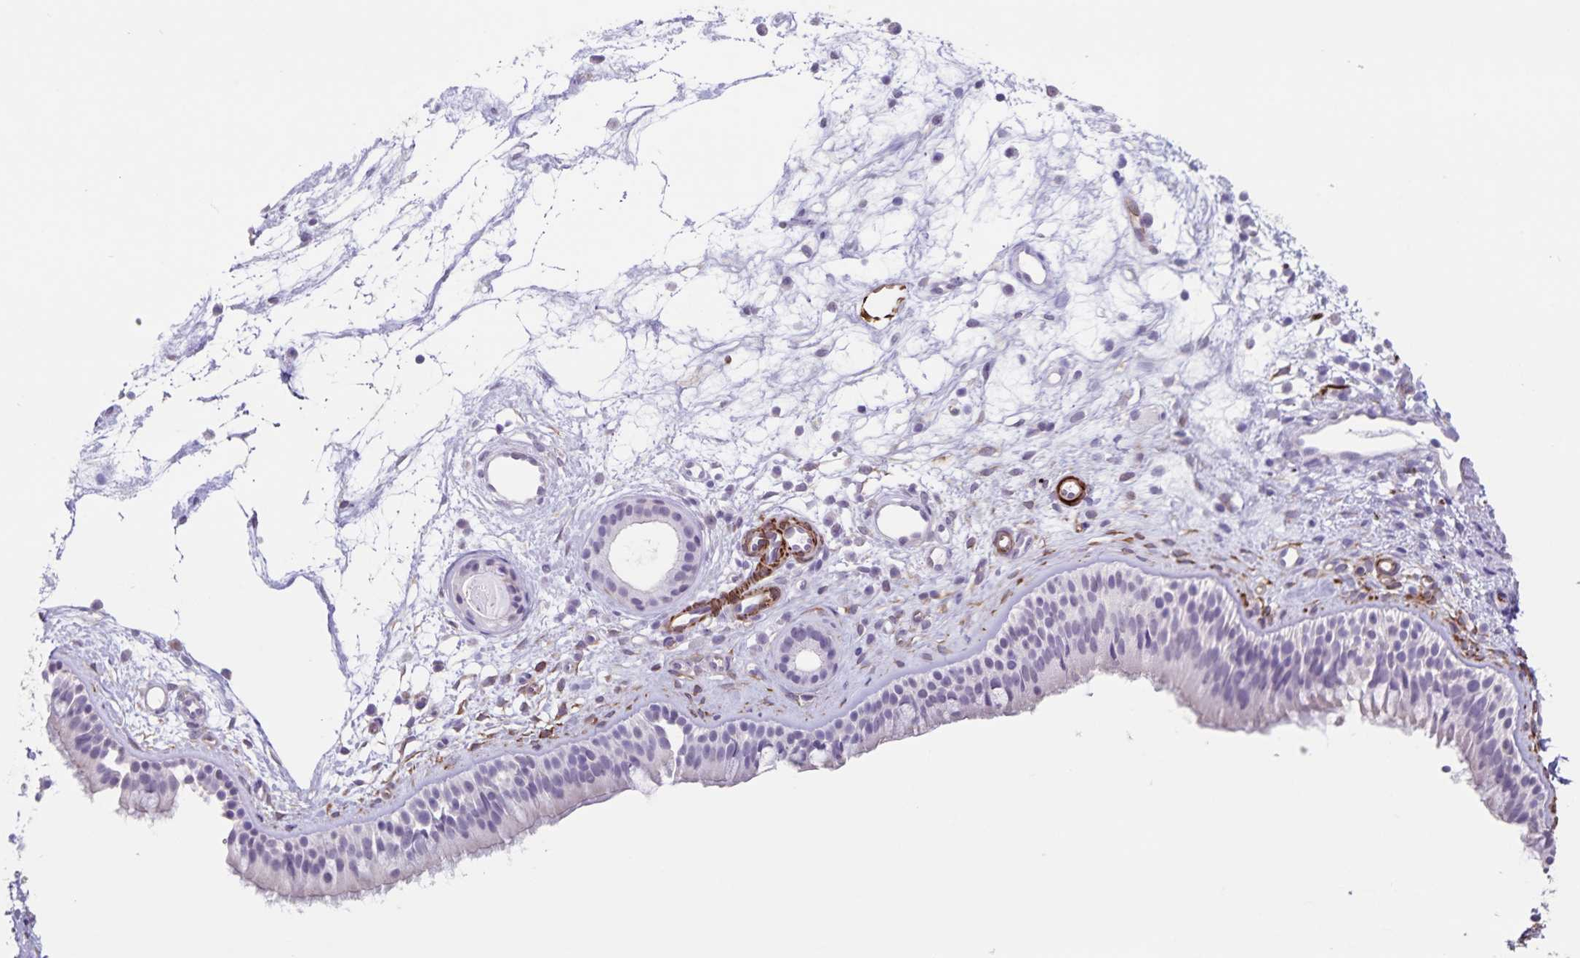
{"staining": {"intensity": "negative", "quantity": "none", "location": "none"}, "tissue": "nasopharynx", "cell_type": "Respiratory epithelial cells", "image_type": "normal", "snomed": [{"axis": "morphology", "description": "Normal tissue, NOS"}, {"axis": "topography", "description": "Nasopharynx"}], "caption": "Respiratory epithelial cells are negative for protein expression in unremarkable human nasopharynx. (DAB immunohistochemistry, high magnification).", "gene": "SYNM", "patient": {"sex": "female", "age": 70}}